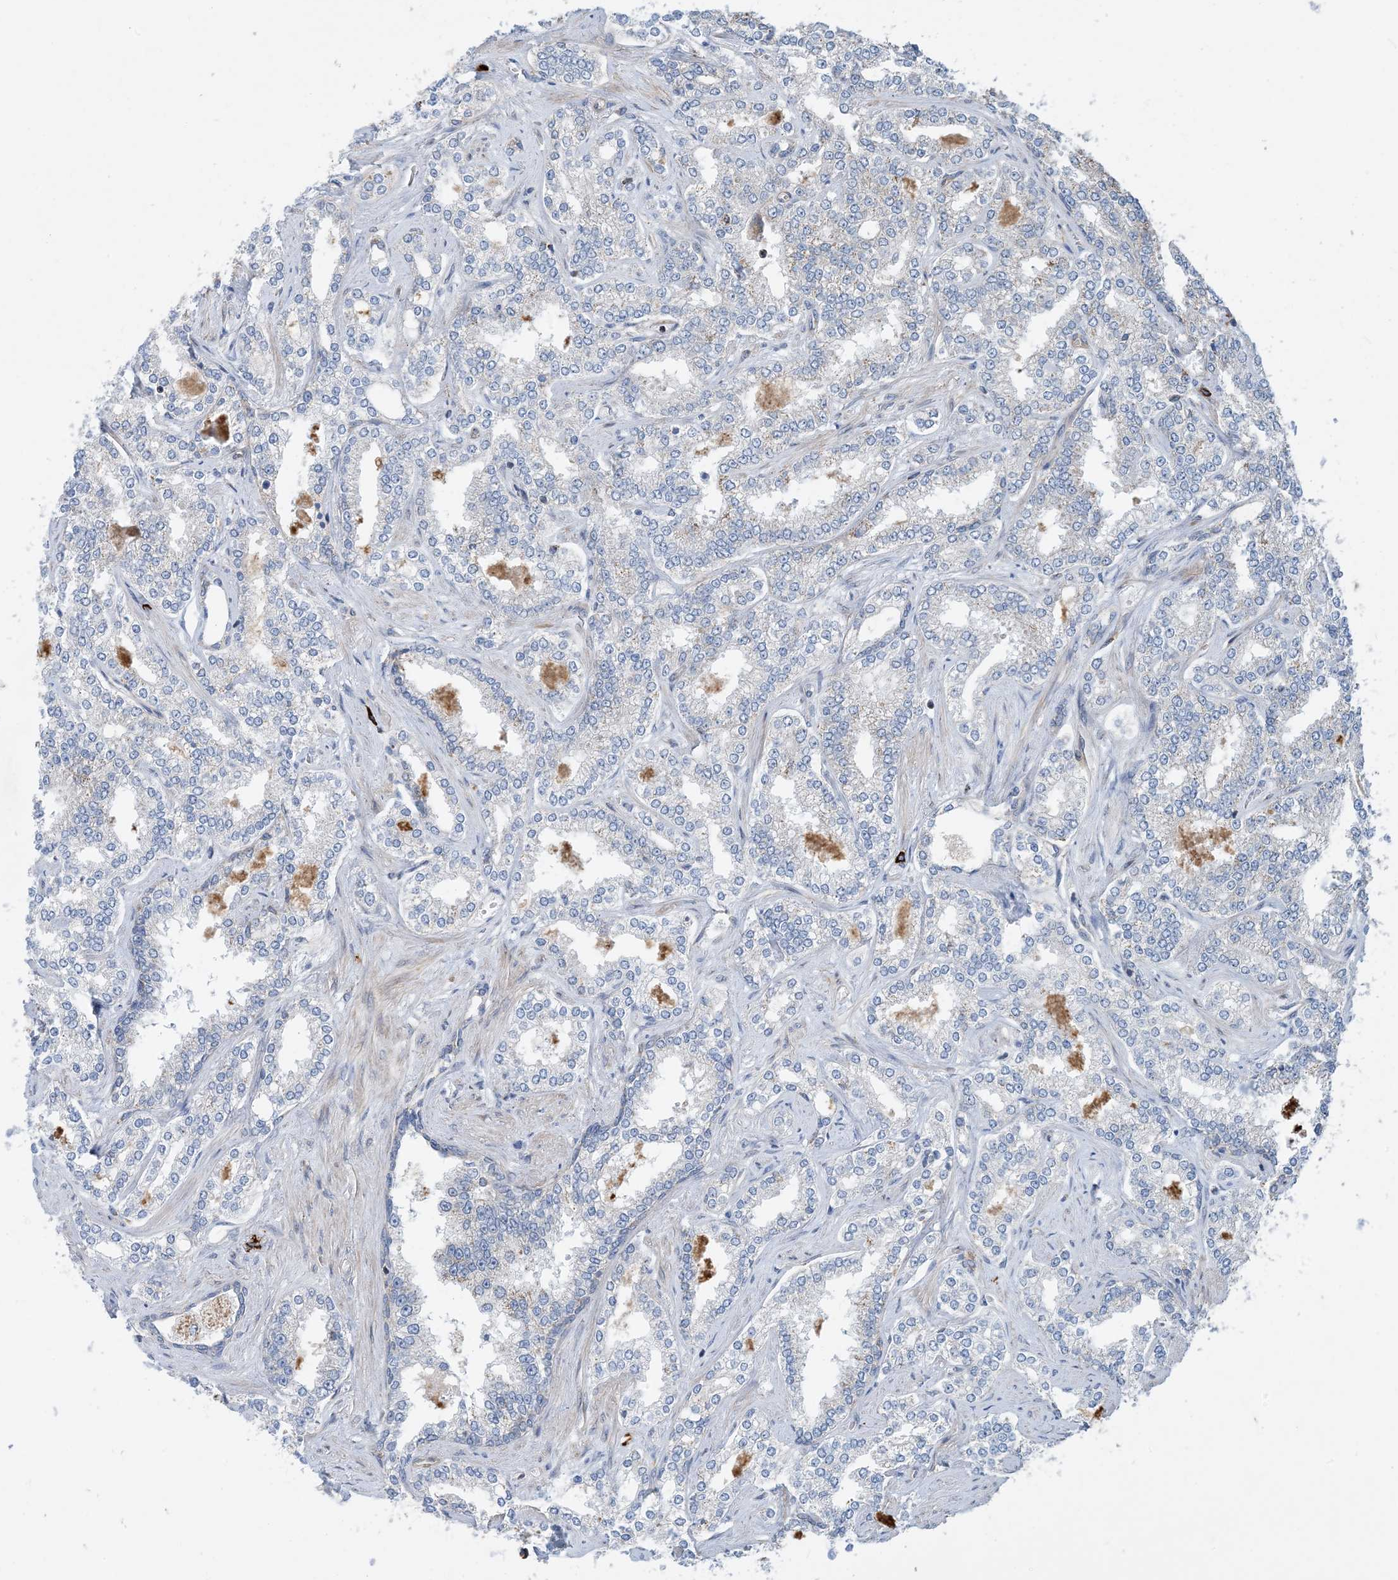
{"staining": {"intensity": "negative", "quantity": "none", "location": "none"}, "tissue": "prostate cancer", "cell_type": "Tumor cells", "image_type": "cancer", "snomed": [{"axis": "morphology", "description": "Normal tissue, NOS"}, {"axis": "morphology", "description": "Adenocarcinoma, High grade"}, {"axis": "topography", "description": "Prostate"}], "caption": "DAB immunohistochemical staining of prostate cancer reveals no significant expression in tumor cells.", "gene": "PCDHGA1", "patient": {"sex": "male", "age": 83}}